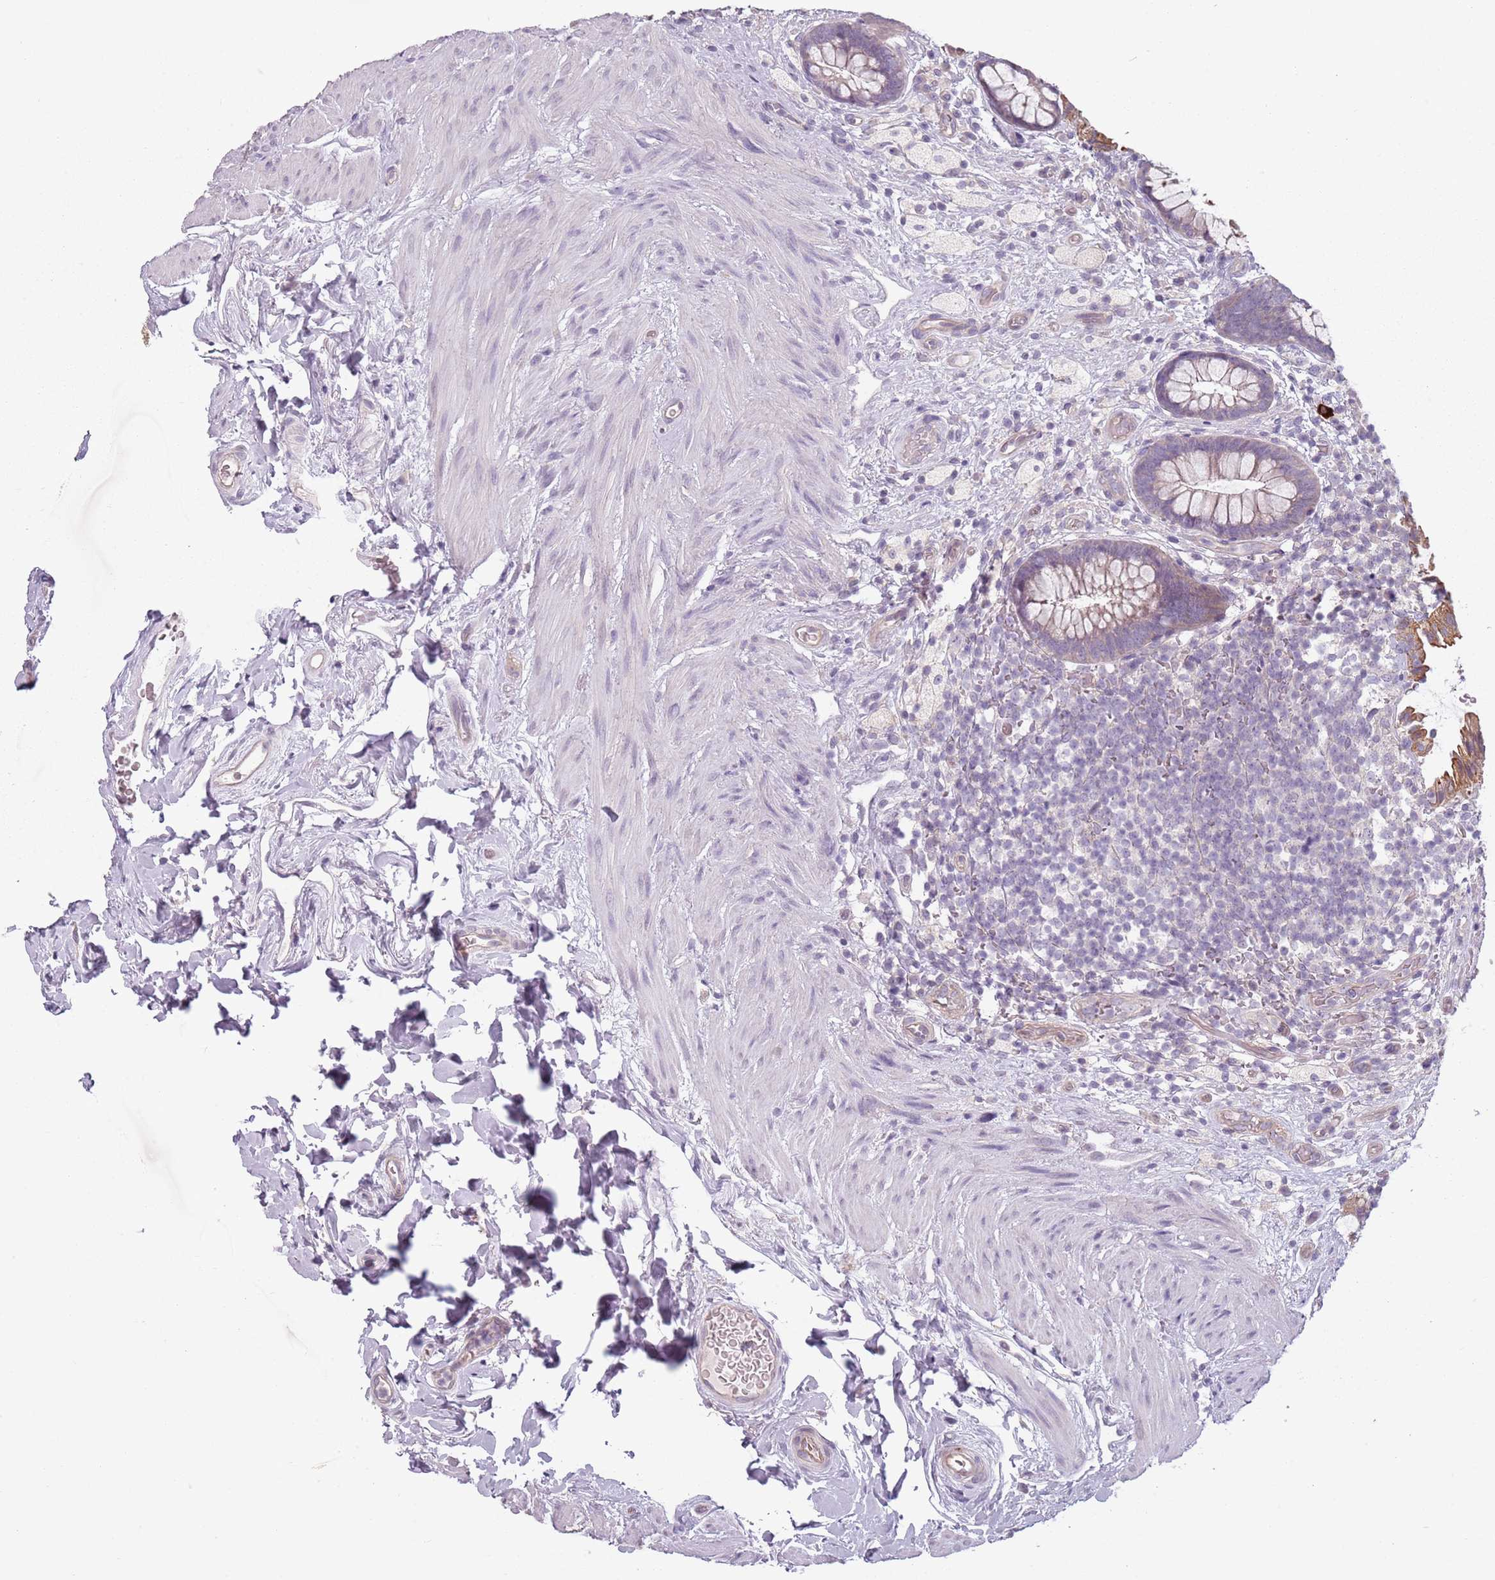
{"staining": {"intensity": "moderate", "quantity": "25%-75%", "location": "cytoplasmic/membranous"}, "tissue": "rectum", "cell_type": "Glandular cells", "image_type": "normal", "snomed": [{"axis": "morphology", "description": "Normal tissue, NOS"}, {"axis": "topography", "description": "Rectum"}, {"axis": "topography", "description": "Peripheral nerve tissue"}], "caption": "The micrograph demonstrates staining of benign rectum, revealing moderate cytoplasmic/membranous protein expression (brown color) within glandular cells.", "gene": "TLCD2", "patient": {"sex": "female", "age": 69}}